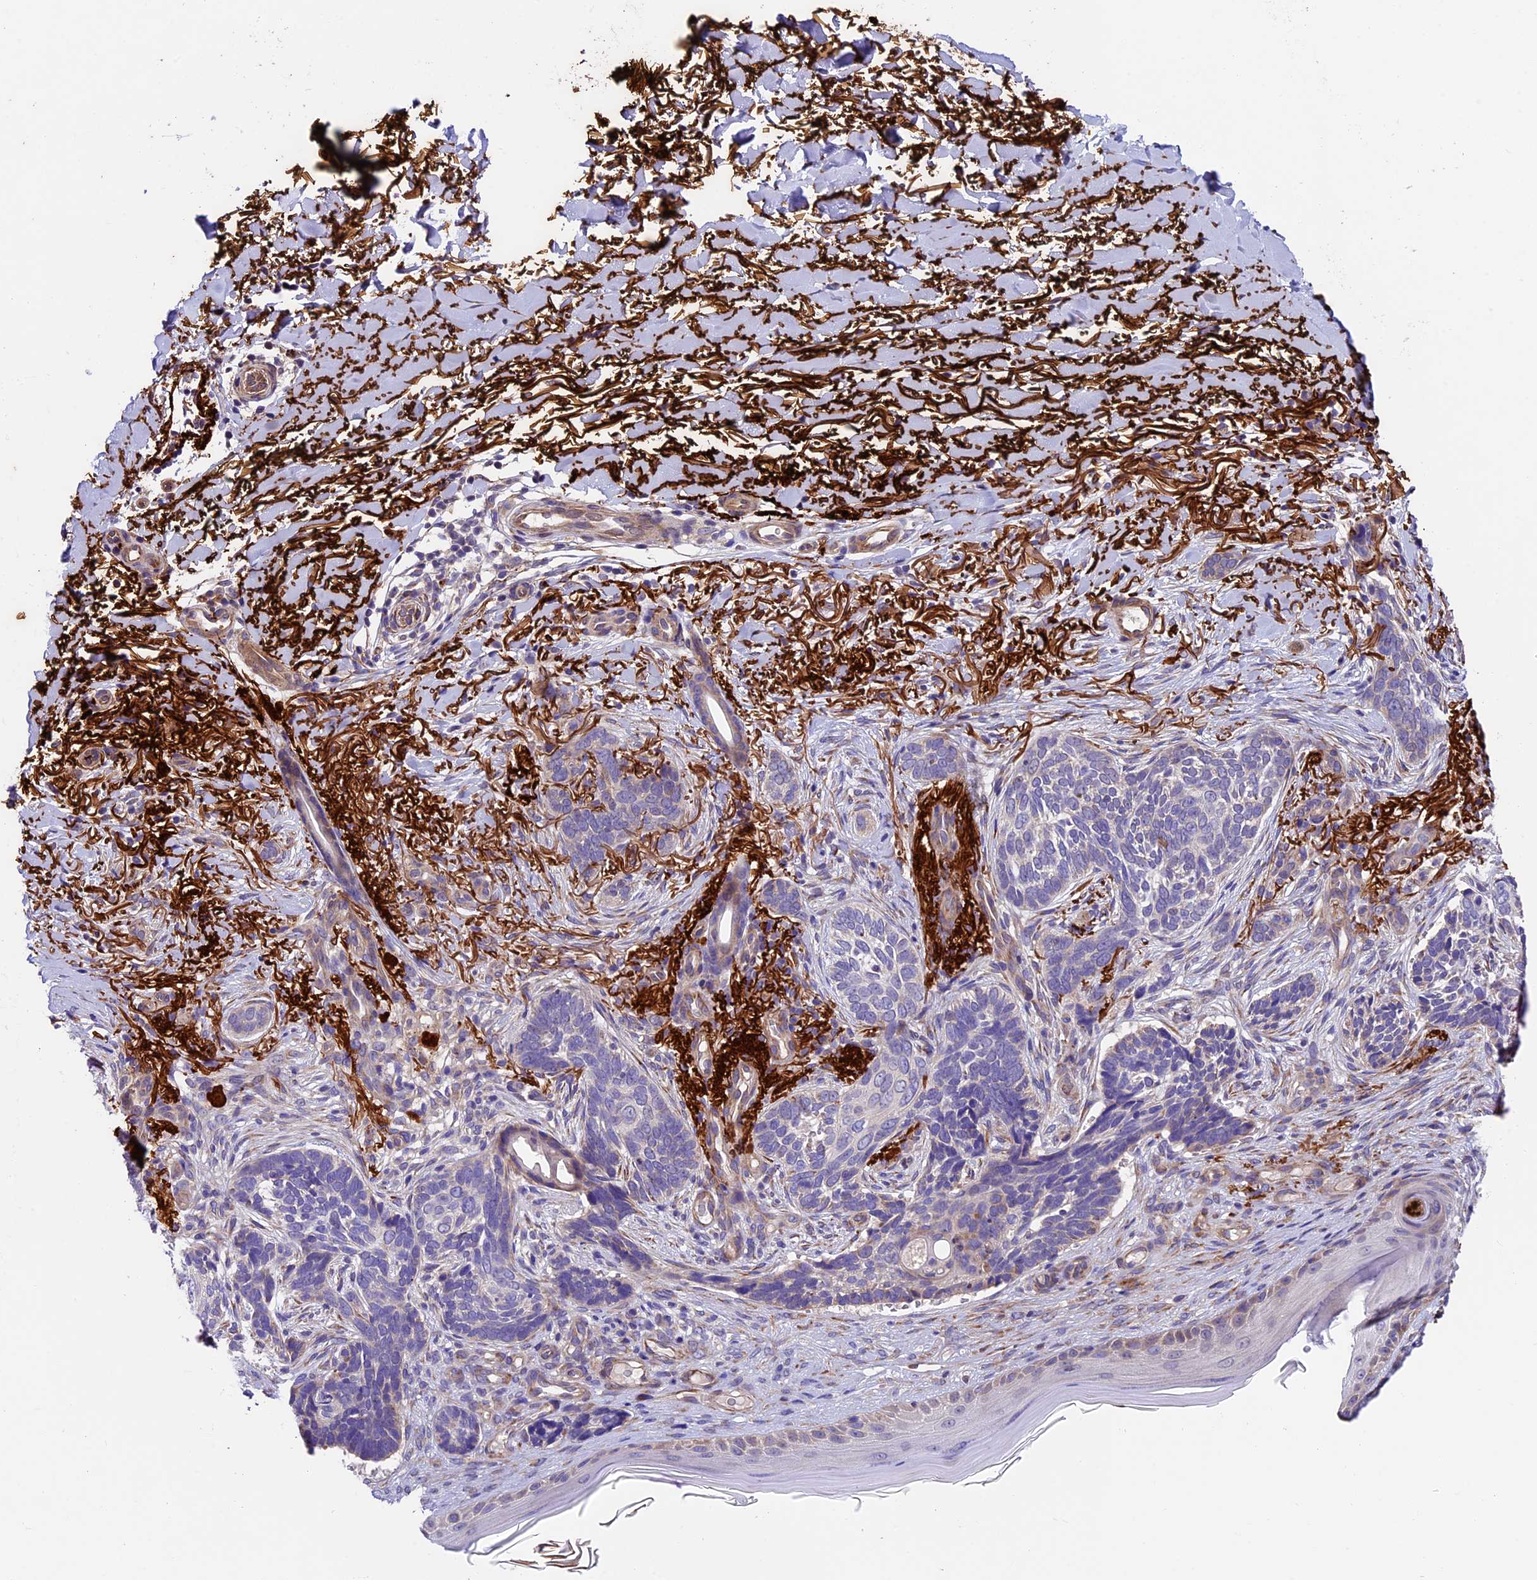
{"staining": {"intensity": "negative", "quantity": "none", "location": "none"}, "tissue": "skin cancer", "cell_type": "Tumor cells", "image_type": "cancer", "snomed": [{"axis": "morphology", "description": "Normal tissue, NOS"}, {"axis": "morphology", "description": "Basal cell carcinoma"}, {"axis": "topography", "description": "Skin"}], "caption": "Tumor cells are negative for protein expression in human skin cancer (basal cell carcinoma).", "gene": "LSM7", "patient": {"sex": "female", "age": 67}}